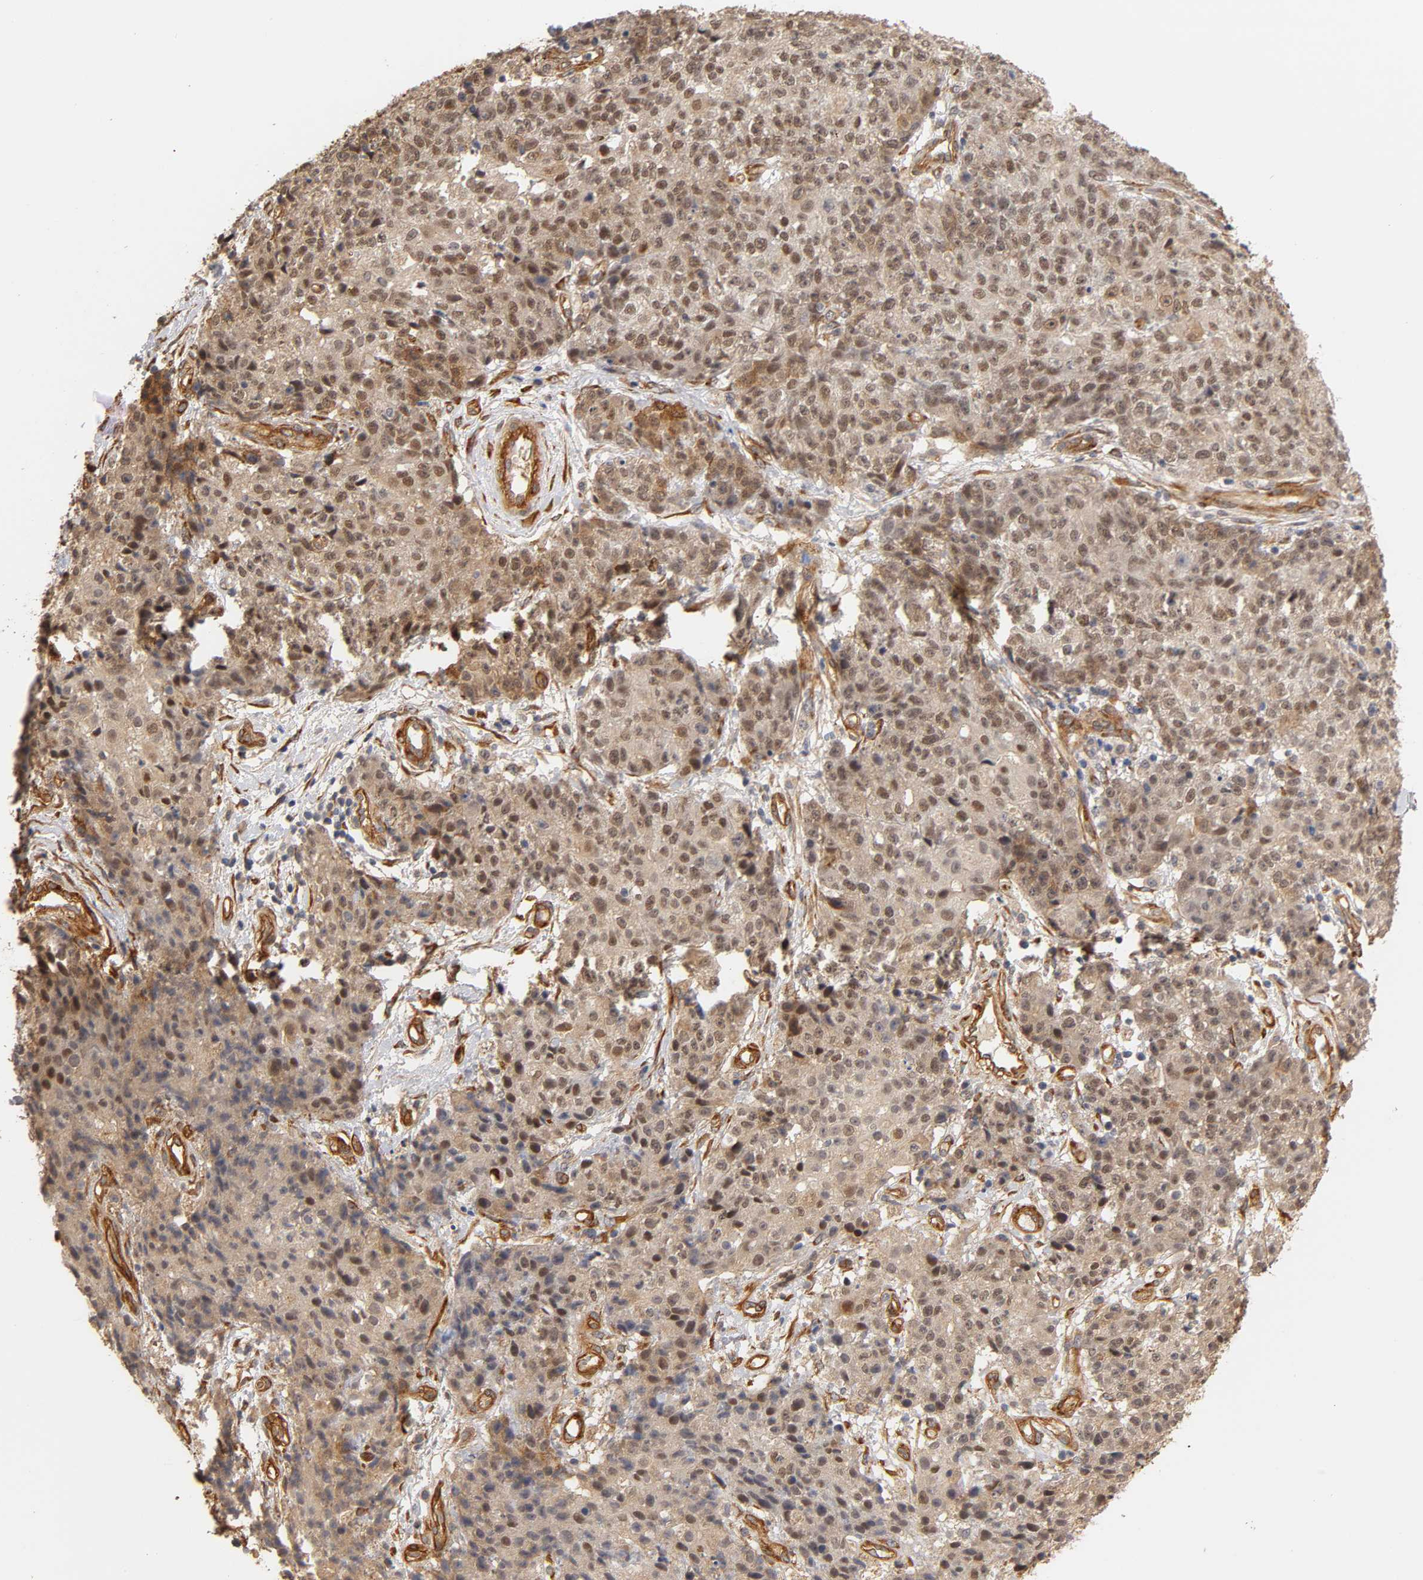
{"staining": {"intensity": "moderate", "quantity": "25%-75%", "location": "cytoplasmic/membranous,nuclear"}, "tissue": "ovarian cancer", "cell_type": "Tumor cells", "image_type": "cancer", "snomed": [{"axis": "morphology", "description": "Carcinoma, endometroid"}, {"axis": "topography", "description": "Ovary"}], "caption": "High-magnification brightfield microscopy of ovarian endometroid carcinoma stained with DAB (3,3'-diaminobenzidine) (brown) and counterstained with hematoxylin (blue). tumor cells exhibit moderate cytoplasmic/membranous and nuclear expression is present in approximately25%-75% of cells. (DAB IHC with brightfield microscopy, high magnification).", "gene": "LAMB1", "patient": {"sex": "female", "age": 42}}